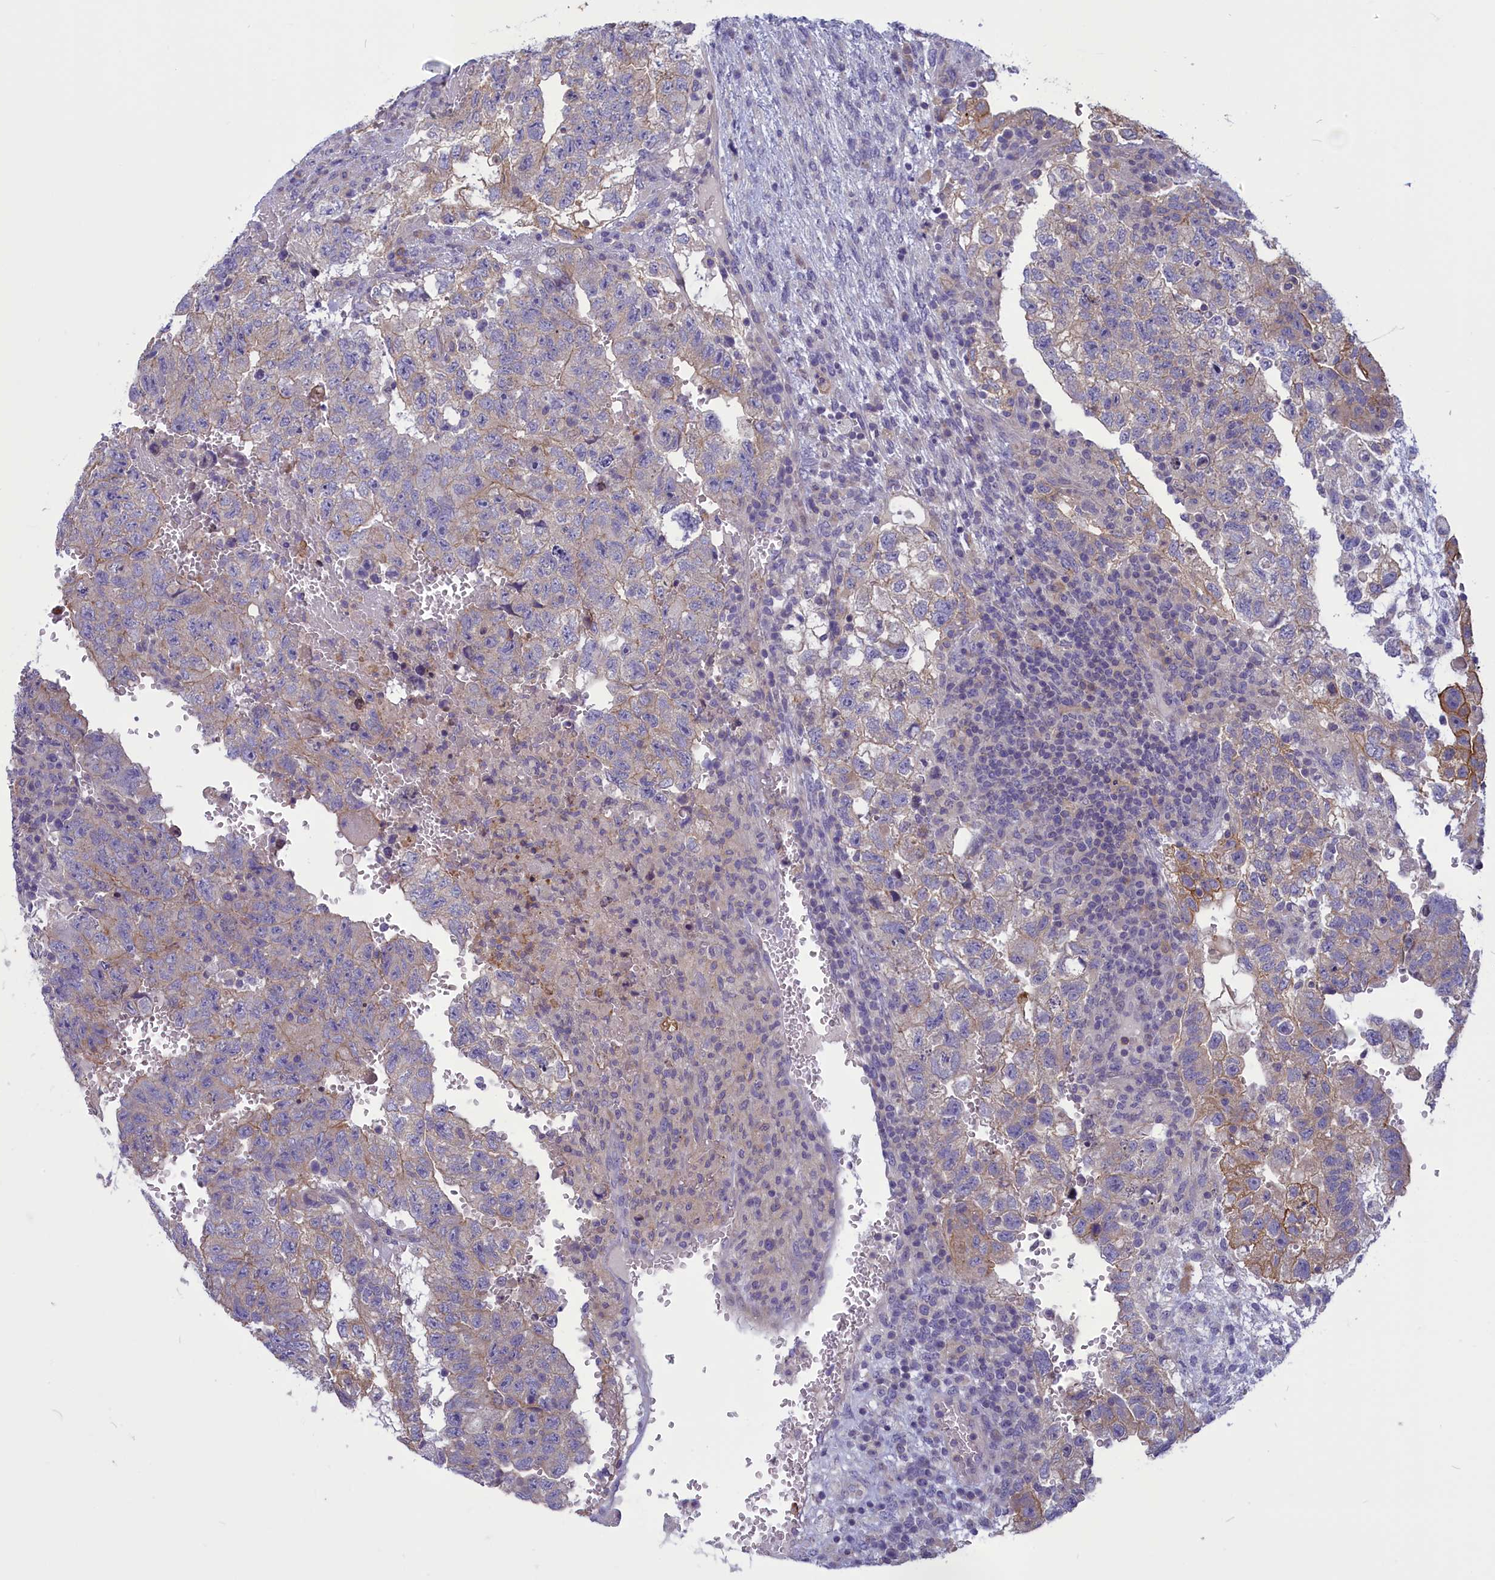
{"staining": {"intensity": "moderate", "quantity": "<25%", "location": "cytoplasmic/membranous"}, "tissue": "testis cancer", "cell_type": "Tumor cells", "image_type": "cancer", "snomed": [{"axis": "morphology", "description": "Carcinoma, Embryonal, NOS"}, {"axis": "topography", "description": "Testis"}], "caption": "Testis cancer (embryonal carcinoma) was stained to show a protein in brown. There is low levels of moderate cytoplasmic/membranous expression in about <25% of tumor cells.", "gene": "CORO2A", "patient": {"sex": "male", "age": 36}}